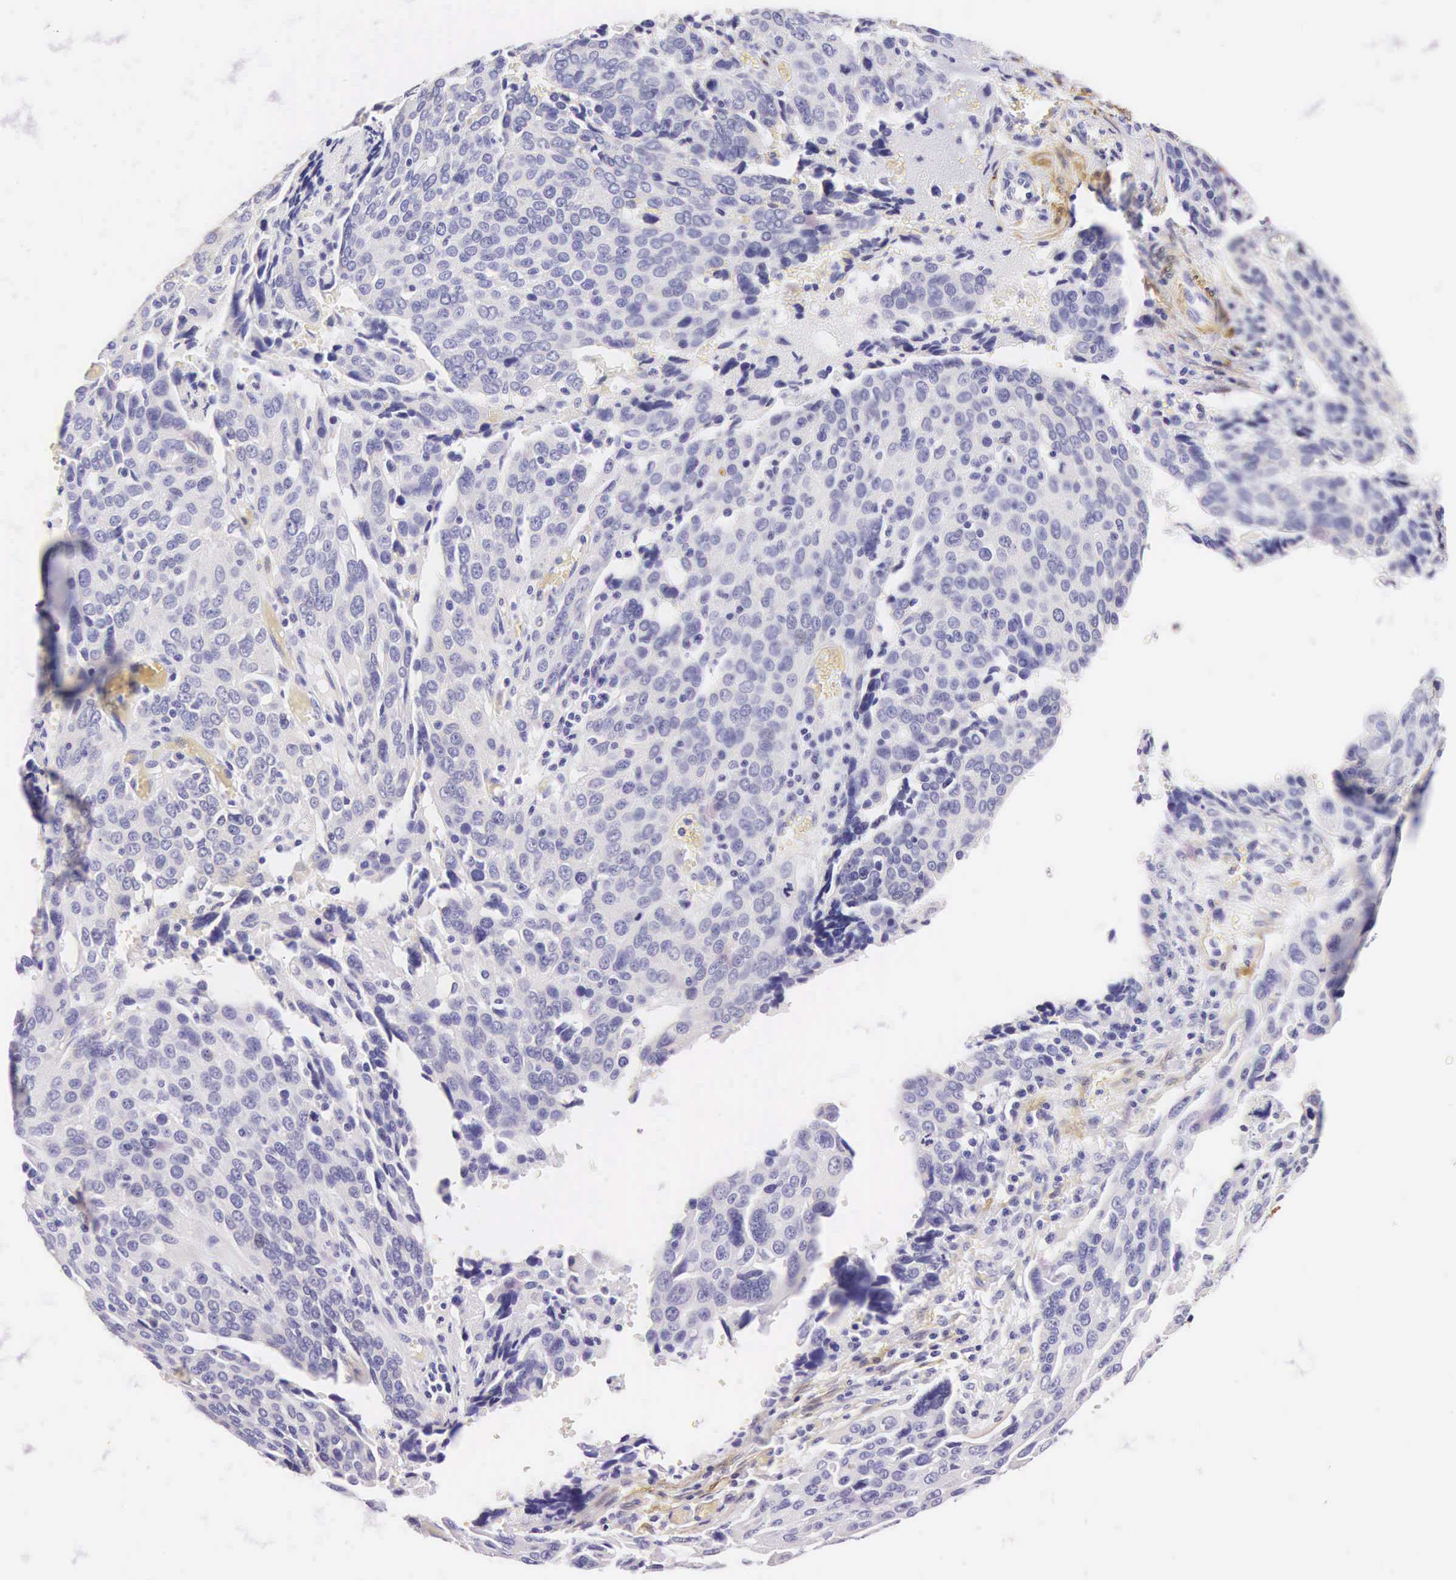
{"staining": {"intensity": "negative", "quantity": "none", "location": "none"}, "tissue": "ovarian cancer", "cell_type": "Tumor cells", "image_type": "cancer", "snomed": [{"axis": "morphology", "description": "Carcinoma, endometroid"}, {"axis": "topography", "description": "Ovary"}], "caption": "This is a micrograph of immunohistochemistry staining of ovarian cancer (endometroid carcinoma), which shows no positivity in tumor cells.", "gene": "CNN1", "patient": {"sex": "female", "age": 75}}